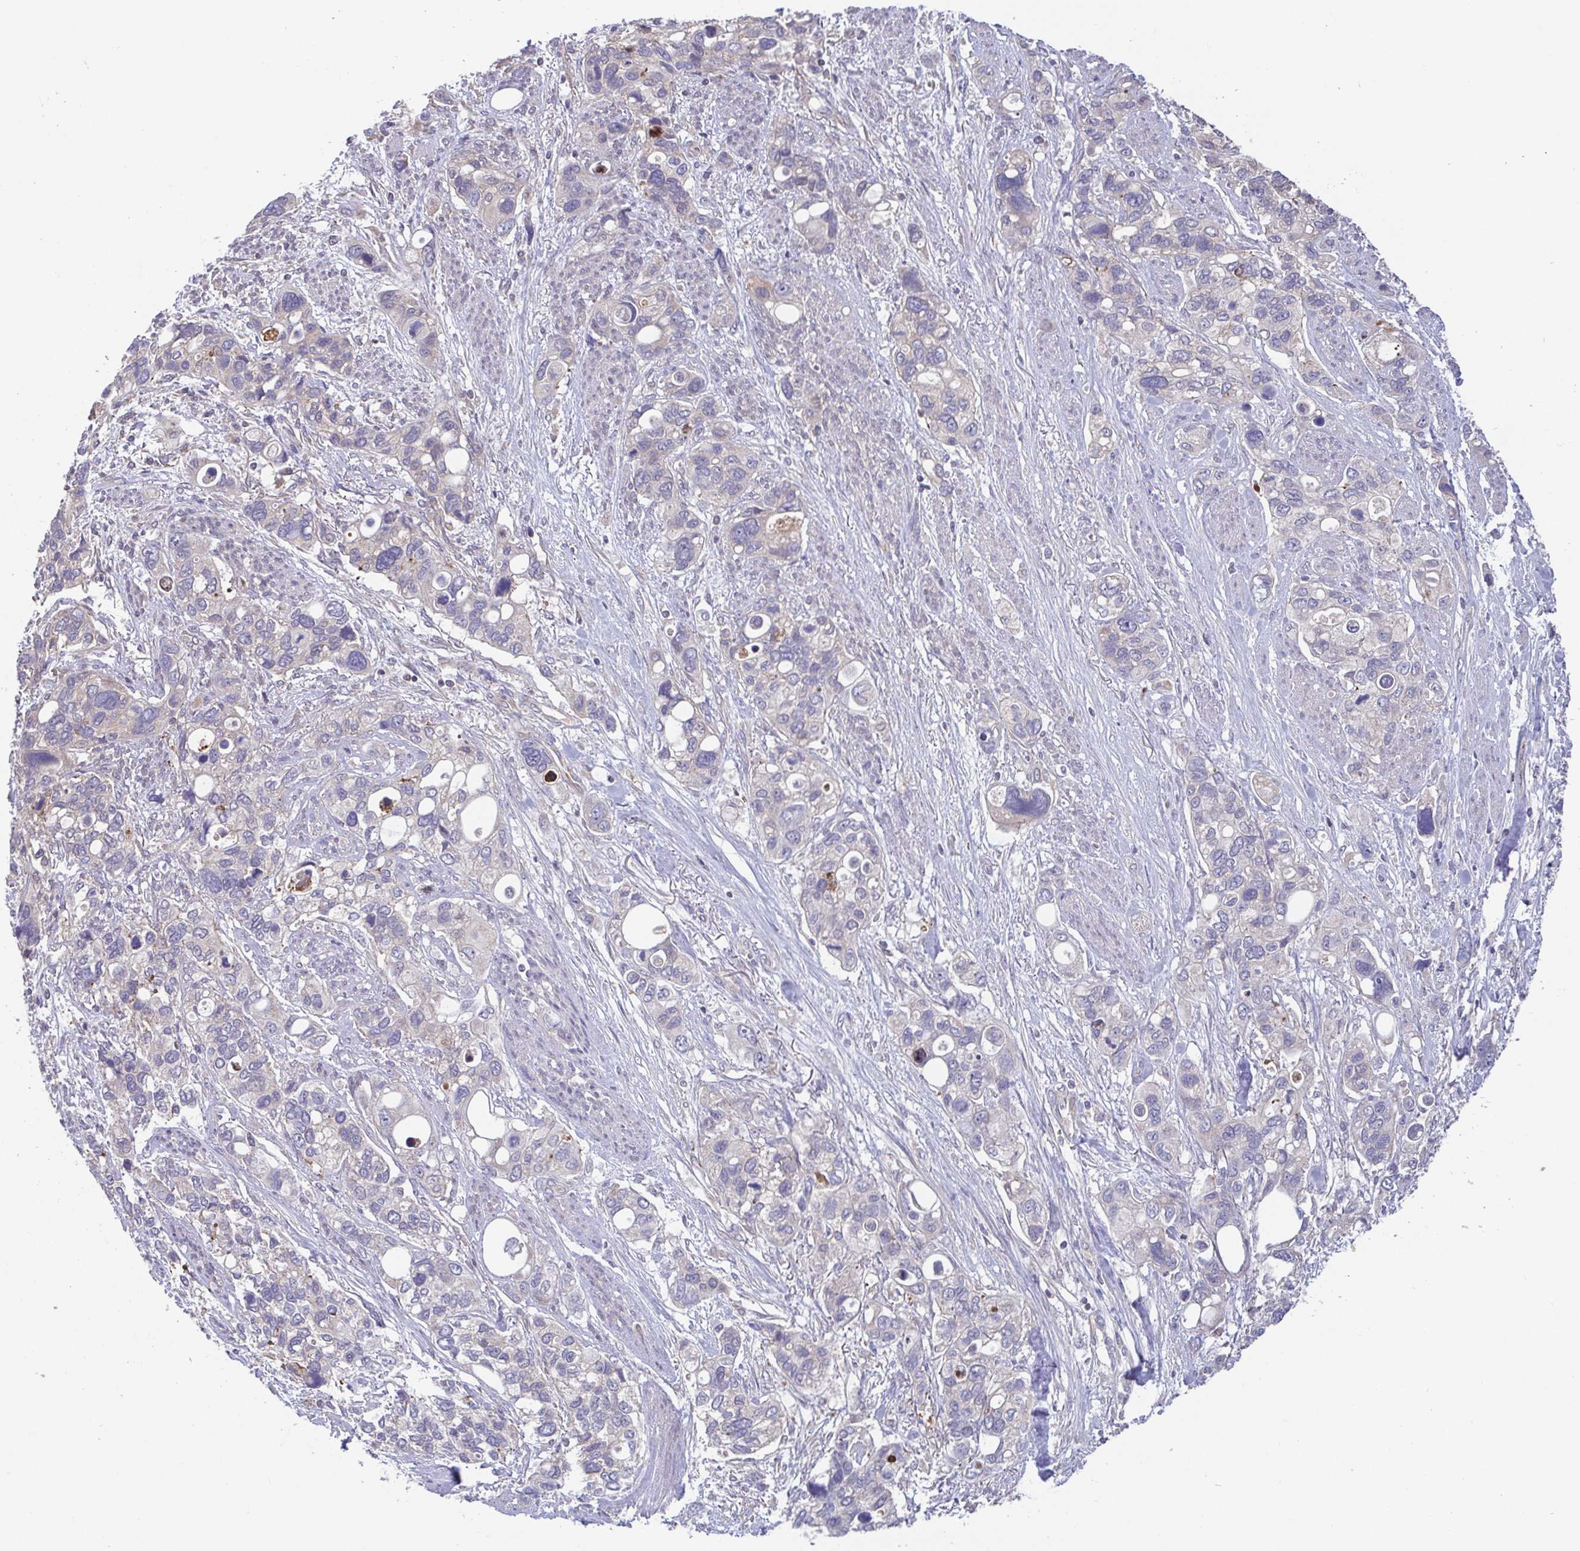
{"staining": {"intensity": "negative", "quantity": "none", "location": "none"}, "tissue": "stomach cancer", "cell_type": "Tumor cells", "image_type": "cancer", "snomed": [{"axis": "morphology", "description": "Adenocarcinoma, NOS"}, {"axis": "topography", "description": "Stomach, upper"}], "caption": "There is no significant positivity in tumor cells of stomach cancer. The staining was performed using DAB (3,3'-diaminobenzidine) to visualize the protein expression in brown, while the nuclei were stained in blue with hematoxylin (Magnification: 20x).", "gene": "OSBPL7", "patient": {"sex": "female", "age": 81}}